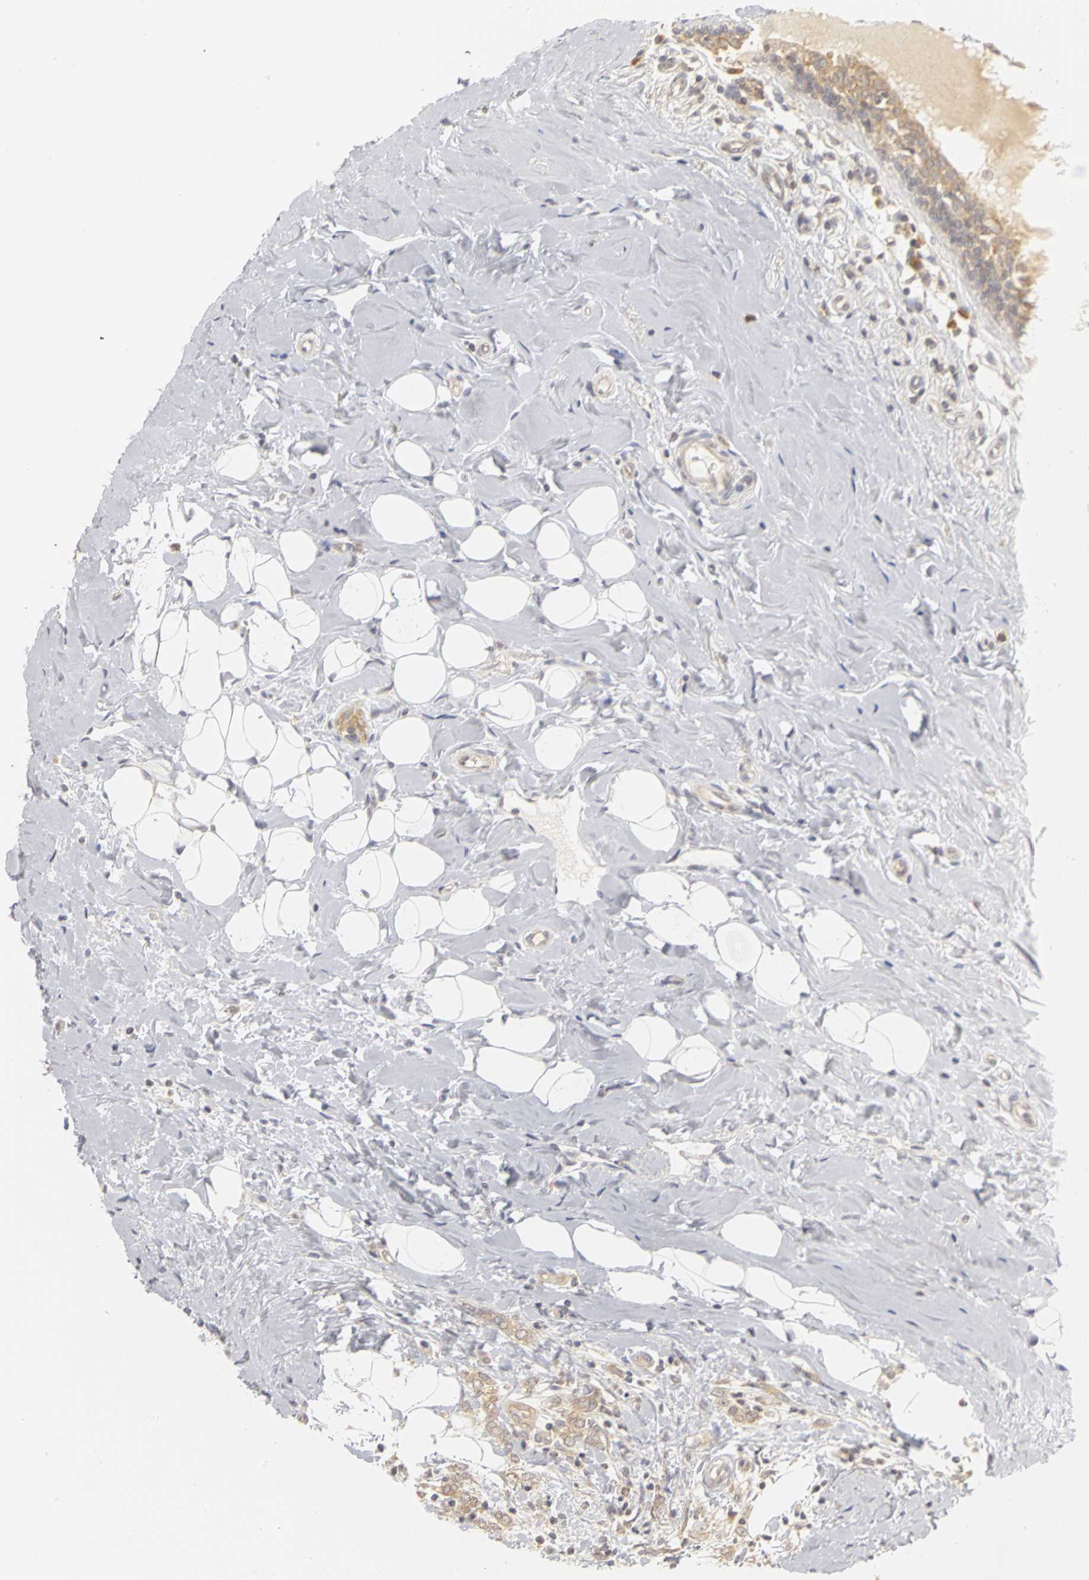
{"staining": {"intensity": "weak", "quantity": ">75%", "location": "cytoplasmic/membranous"}, "tissue": "breast cancer", "cell_type": "Tumor cells", "image_type": "cancer", "snomed": [{"axis": "morphology", "description": "Normal tissue, NOS"}, {"axis": "morphology", "description": "Lobular carcinoma"}, {"axis": "topography", "description": "Breast"}], "caption": "Weak cytoplasmic/membranous staining for a protein is appreciated in approximately >75% of tumor cells of lobular carcinoma (breast) using IHC.", "gene": "IRAK1", "patient": {"sex": "female", "age": 47}}